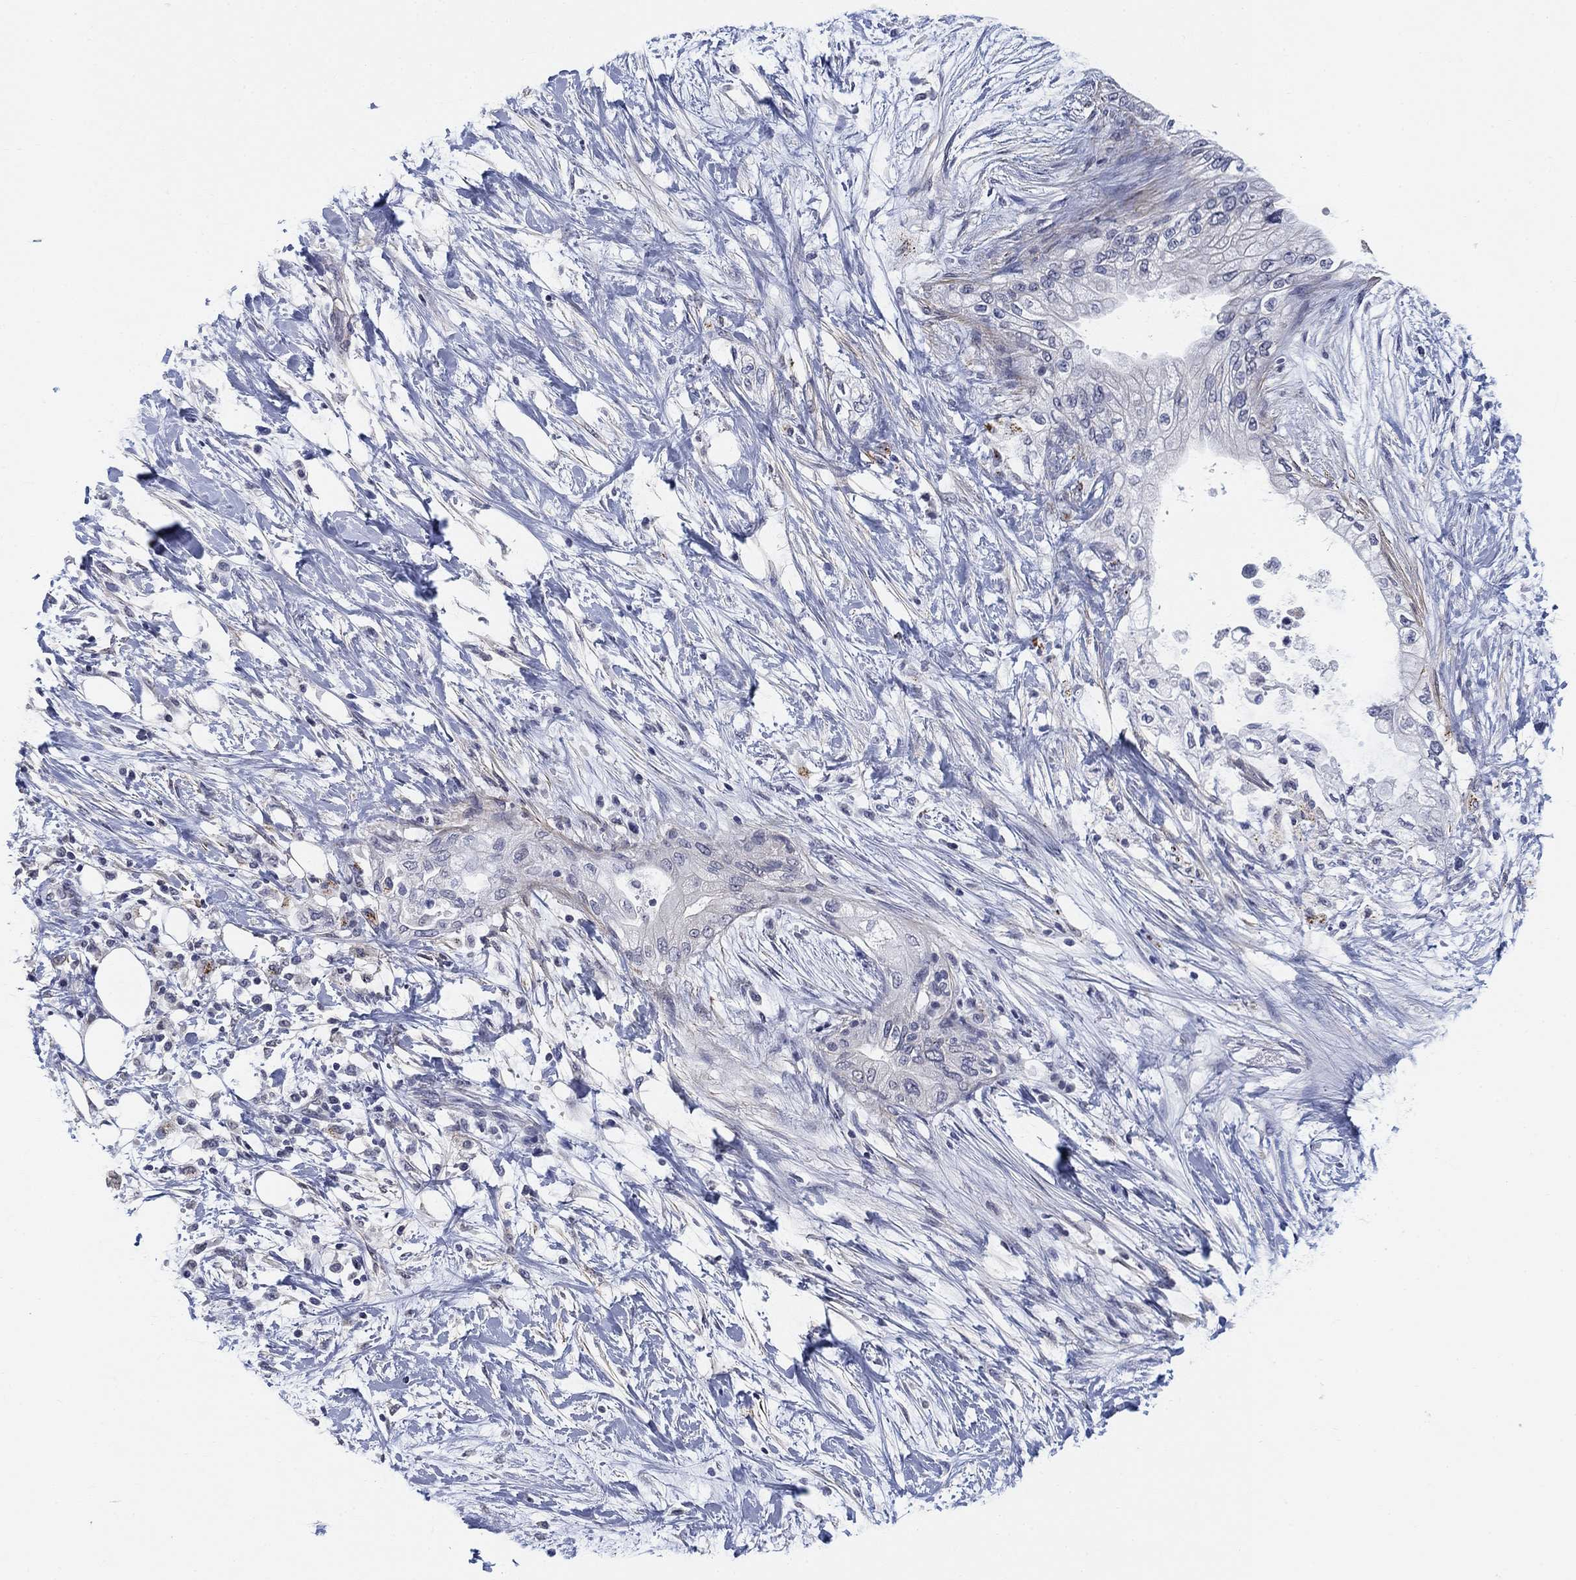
{"staining": {"intensity": "negative", "quantity": "none", "location": "none"}, "tissue": "pancreatic cancer", "cell_type": "Tumor cells", "image_type": "cancer", "snomed": [{"axis": "morphology", "description": "Normal tissue, NOS"}, {"axis": "morphology", "description": "Adenocarcinoma, NOS"}, {"axis": "topography", "description": "Pancreas"}, {"axis": "topography", "description": "Duodenum"}], "caption": "High magnification brightfield microscopy of pancreatic adenocarcinoma stained with DAB (3,3'-diaminobenzidine) (brown) and counterstained with hematoxylin (blue): tumor cells show no significant staining.", "gene": "OTUB2", "patient": {"sex": "female", "age": 60}}